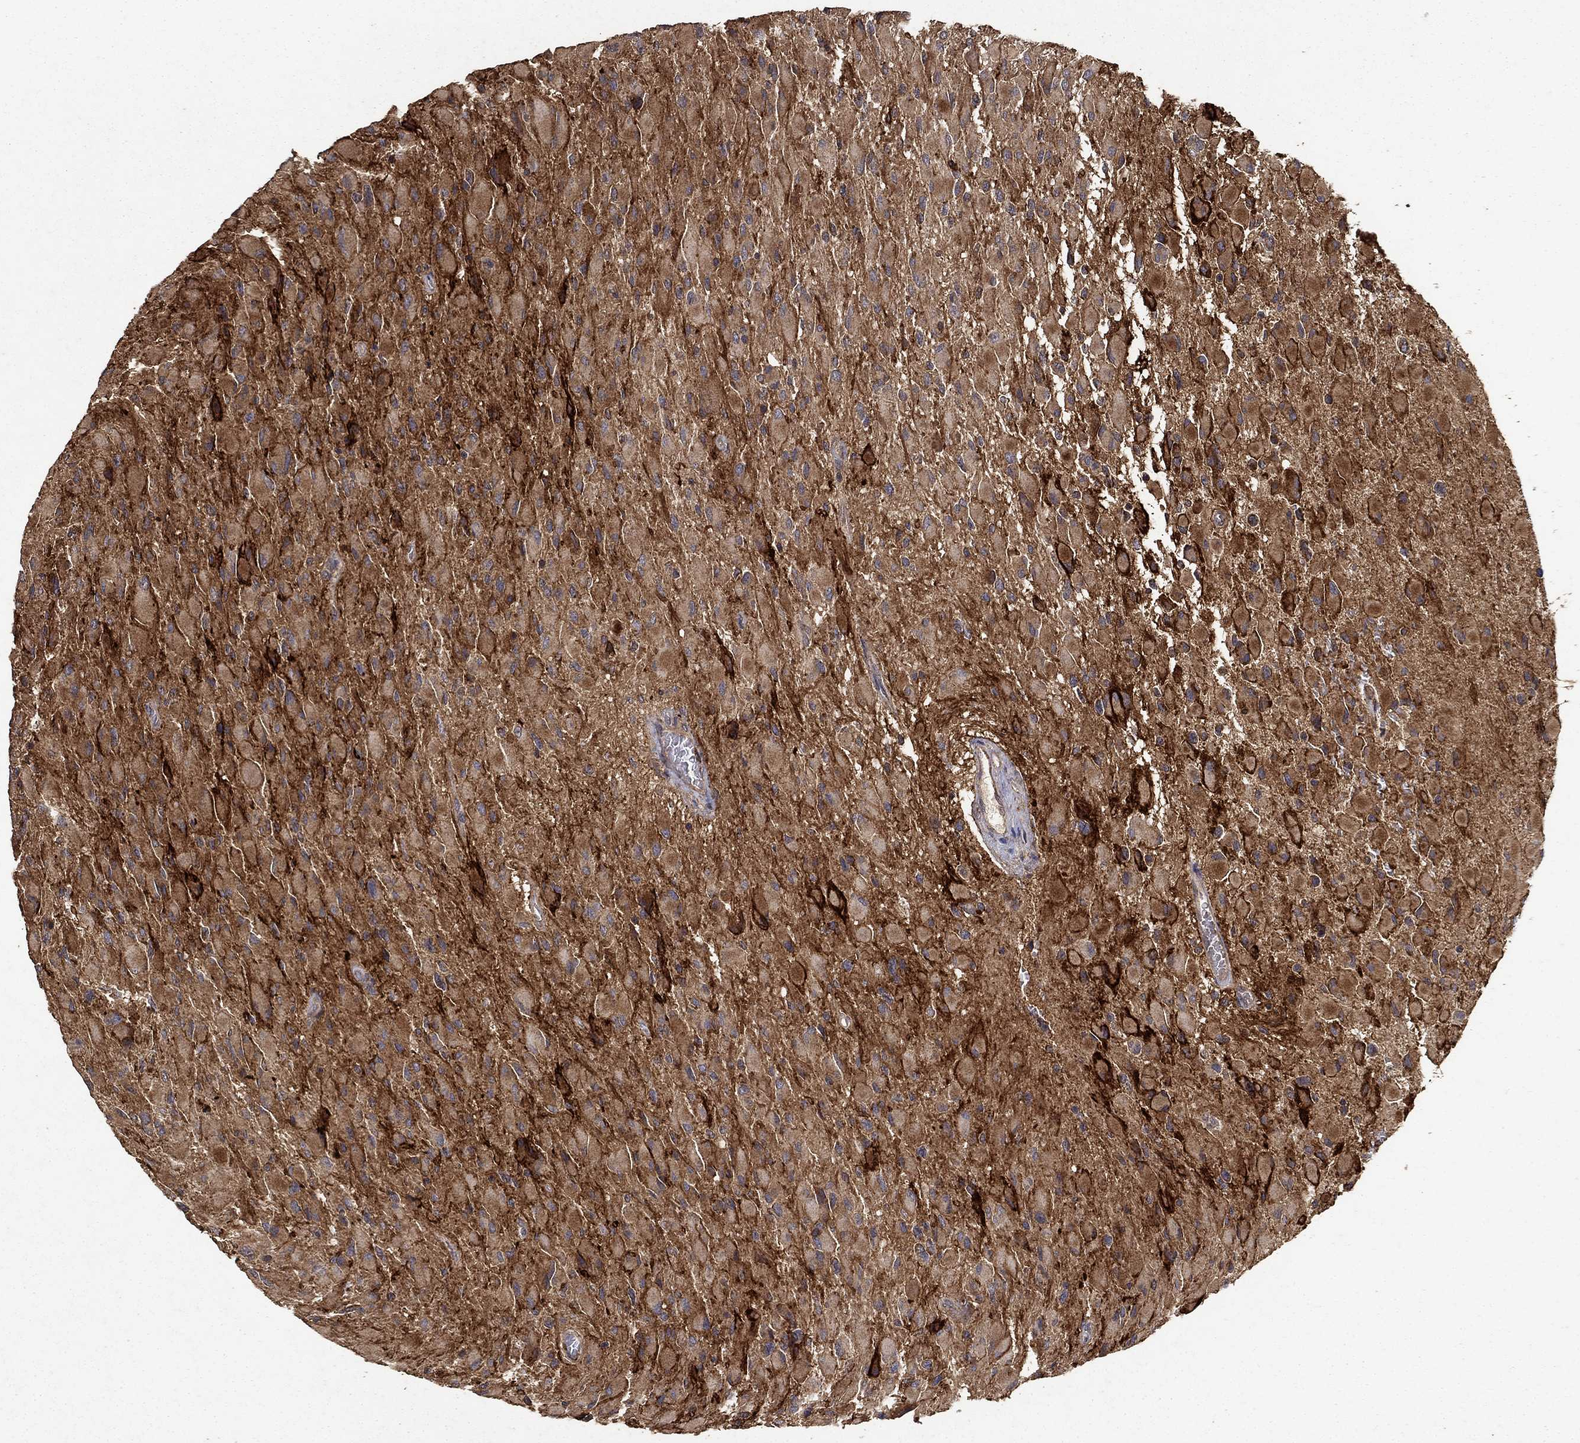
{"staining": {"intensity": "strong", "quantity": "25%-75%", "location": "cytoplasmic/membranous"}, "tissue": "glioma", "cell_type": "Tumor cells", "image_type": "cancer", "snomed": [{"axis": "morphology", "description": "Glioma, malignant, High grade"}, {"axis": "topography", "description": "Cerebral cortex"}], "caption": "Approximately 25%-75% of tumor cells in high-grade glioma (malignant) demonstrate strong cytoplasmic/membranous protein positivity as visualized by brown immunohistochemical staining.", "gene": "IFRD1", "patient": {"sex": "female", "age": 36}}